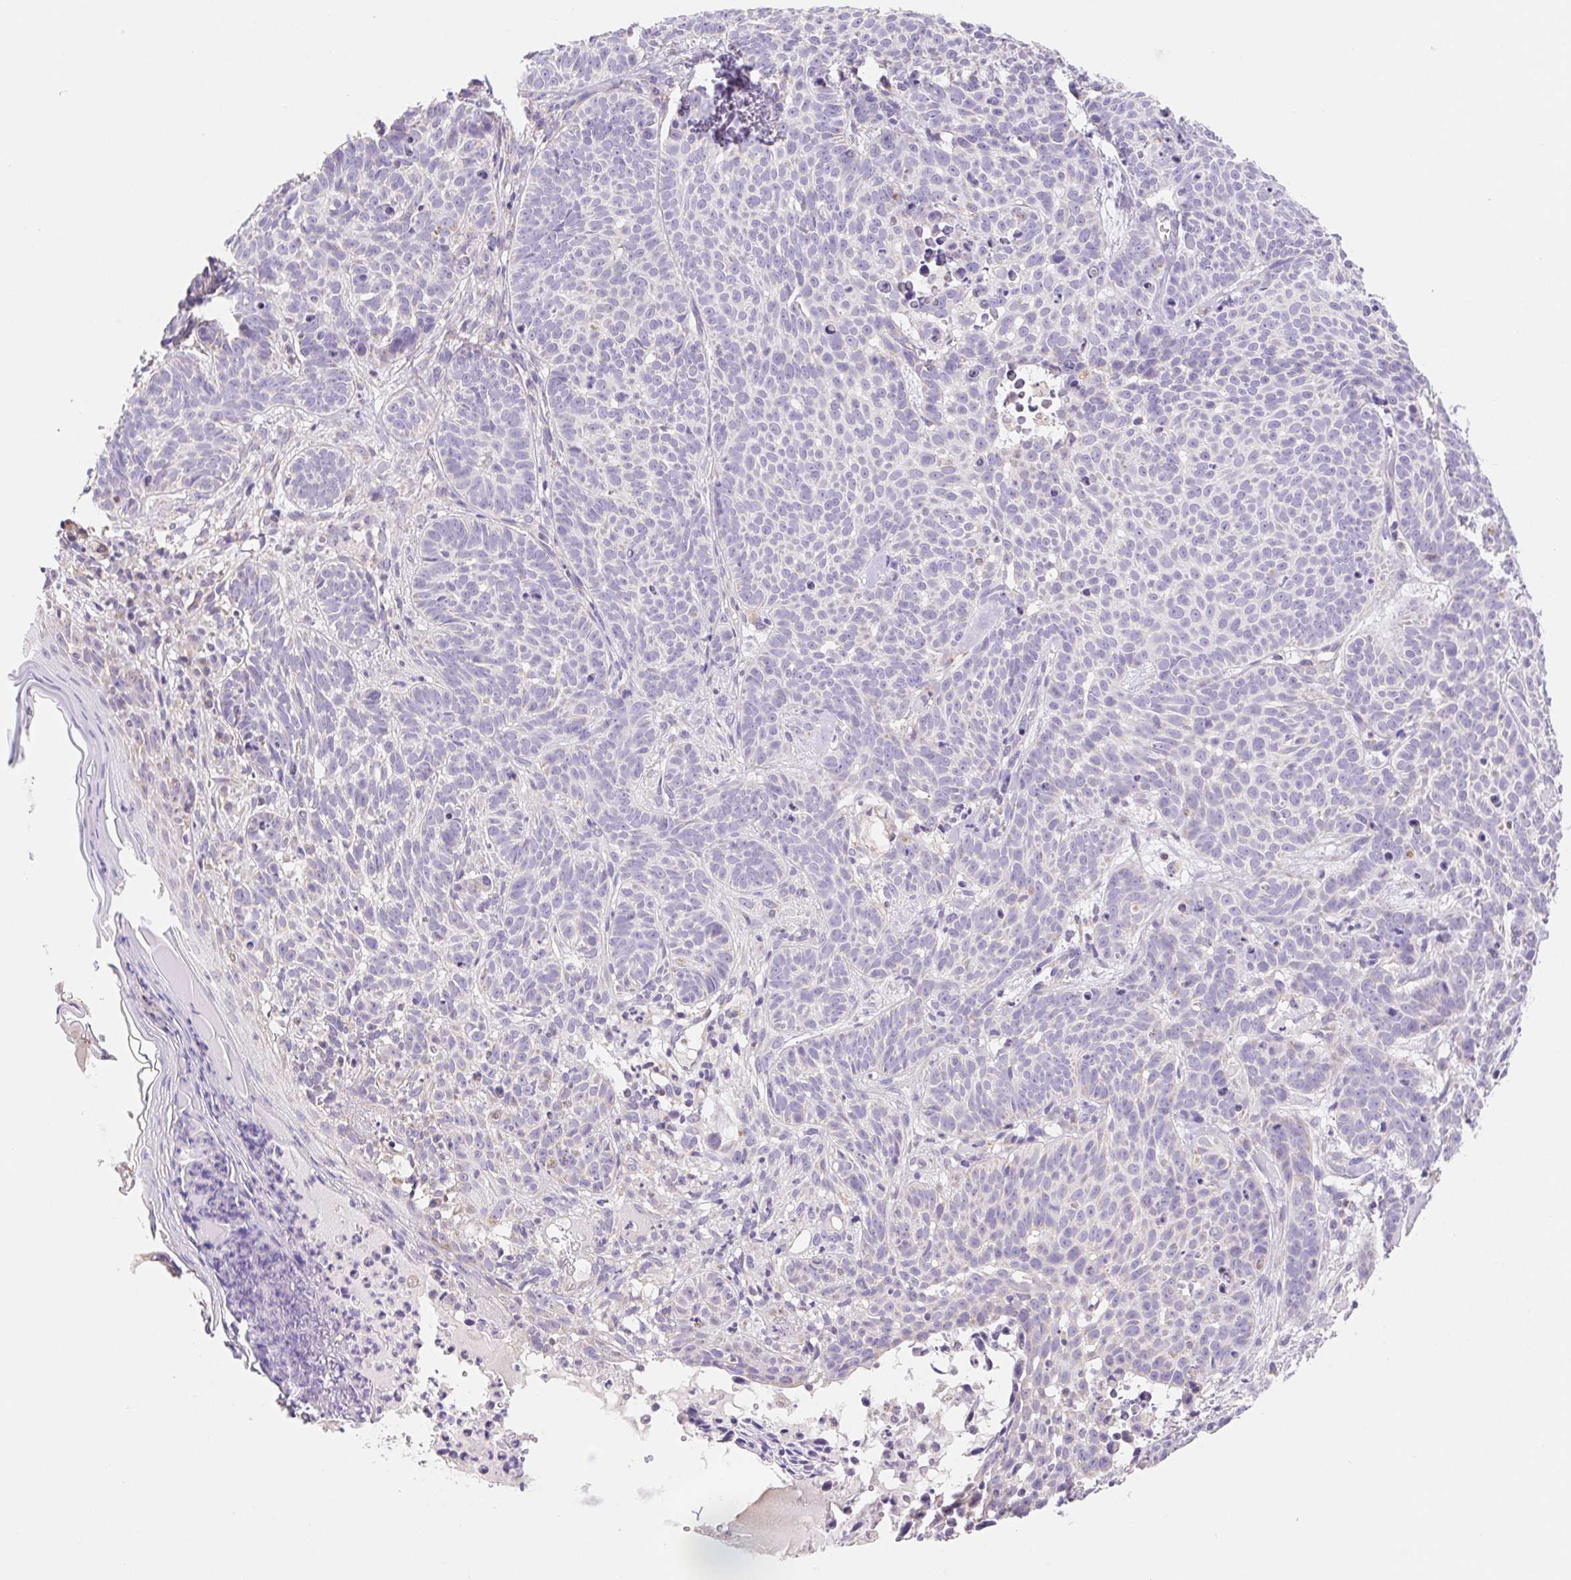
{"staining": {"intensity": "negative", "quantity": "none", "location": "none"}, "tissue": "skin cancer", "cell_type": "Tumor cells", "image_type": "cancer", "snomed": [{"axis": "morphology", "description": "Basal cell carcinoma"}, {"axis": "topography", "description": "Skin"}], "caption": "DAB (3,3'-diaminobenzidine) immunohistochemical staining of human basal cell carcinoma (skin) exhibits no significant positivity in tumor cells.", "gene": "FKBP6", "patient": {"sex": "male", "age": 90}}